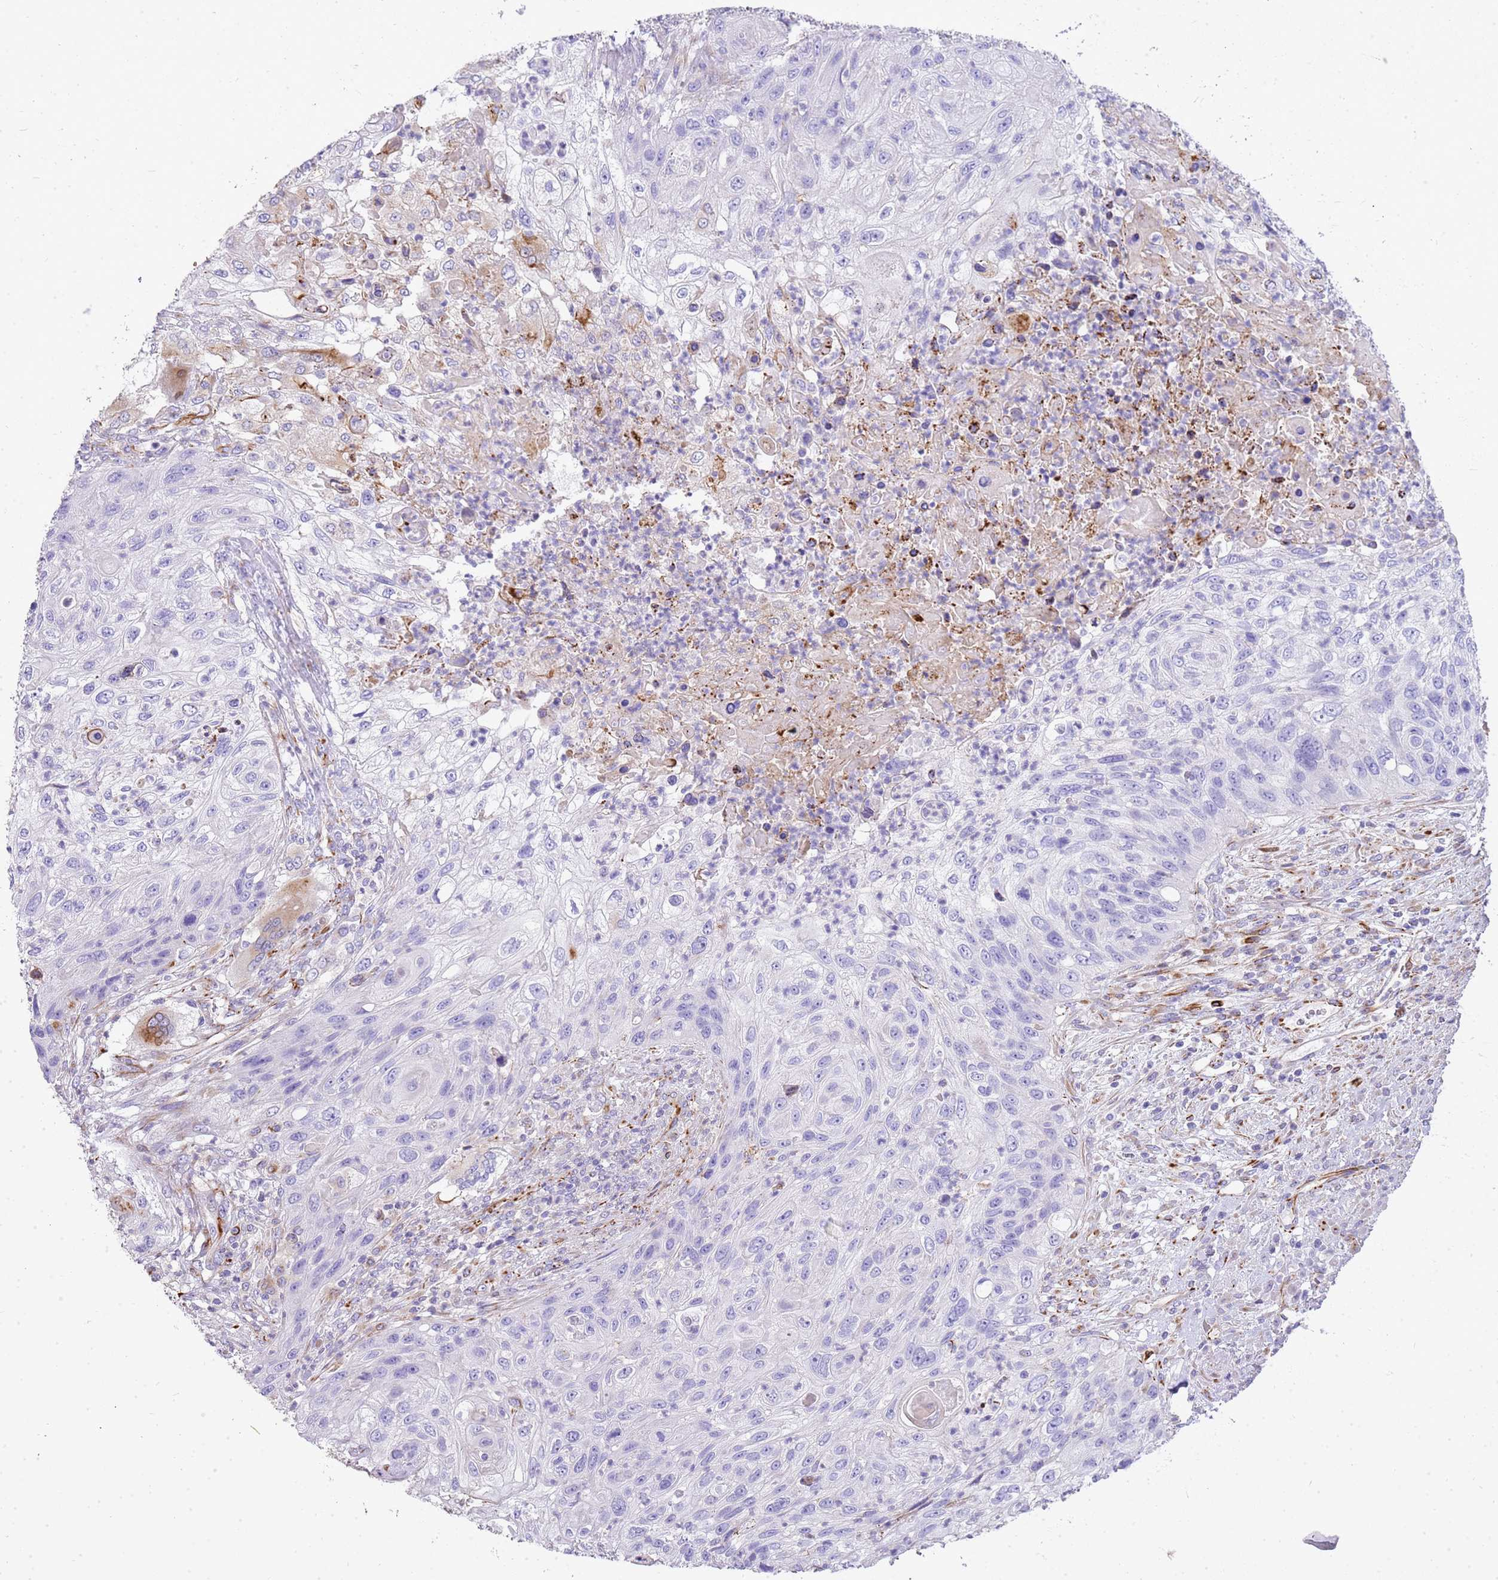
{"staining": {"intensity": "negative", "quantity": "none", "location": "none"}, "tissue": "urothelial cancer", "cell_type": "Tumor cells", "image_type": "cancer", "snomed": [{"axis": "morphology", "description": "Urothelial carcinoma, High grade"}, {"axis": "topography", "description": "Urinary bladder"}], "caption": "Tumor cells show no significant positivity in high-grade urothelial carcinoma.", "gene": "ZDHHC1", "patient": {"sex": "female", "age": 60}}